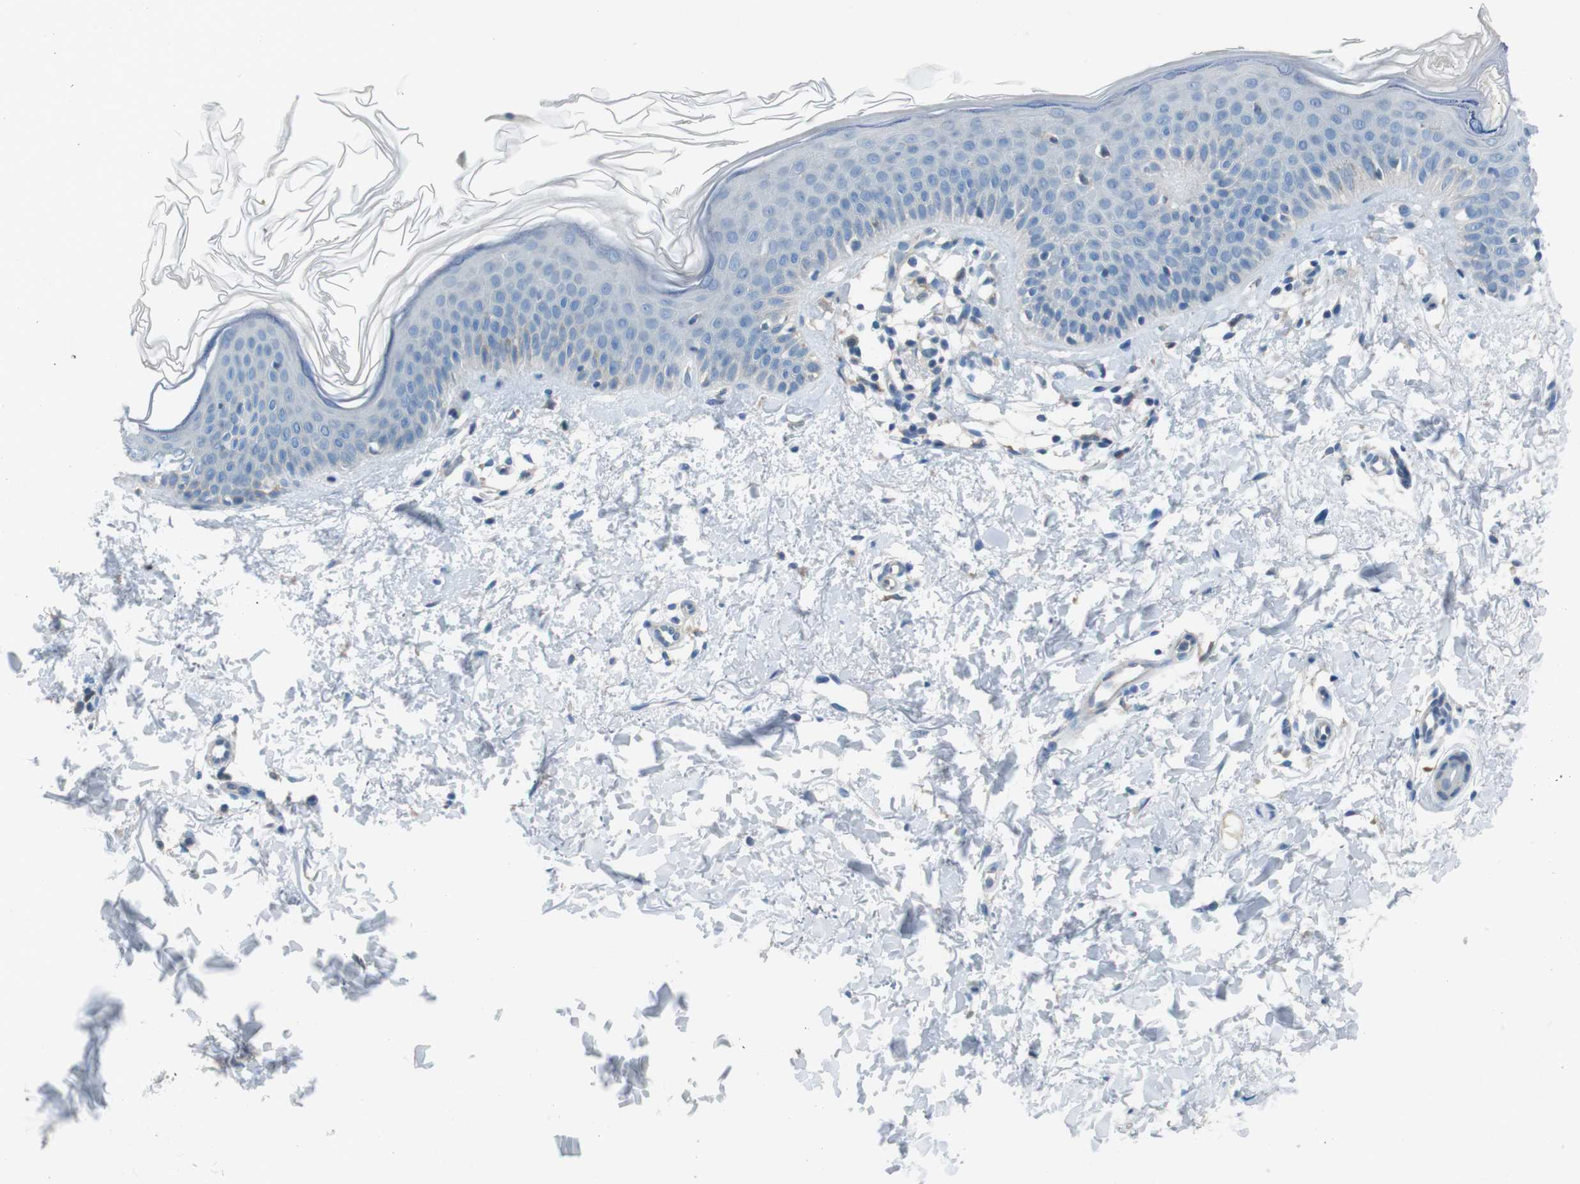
{"staining": {"intensity": "negative", "quantity": "none", "location": "none"}, "tissue": "skin", "cell_type": "Fibroblasts", "image_type": "normal", "snomed": [{"axis": "morphology", "description": "Normal tissue, NOS"}, {"axis": "topography", "description": "Skin"}], "caption": "Photomicrograph shows no protein expression in fibroblasts of normal skin. The staining is performed using DAB brown chromogen with nuclei counter-stained in using hematoxylin.", "gene": "CYP2C19", "patient": {"sex": "female", "age": 56}}